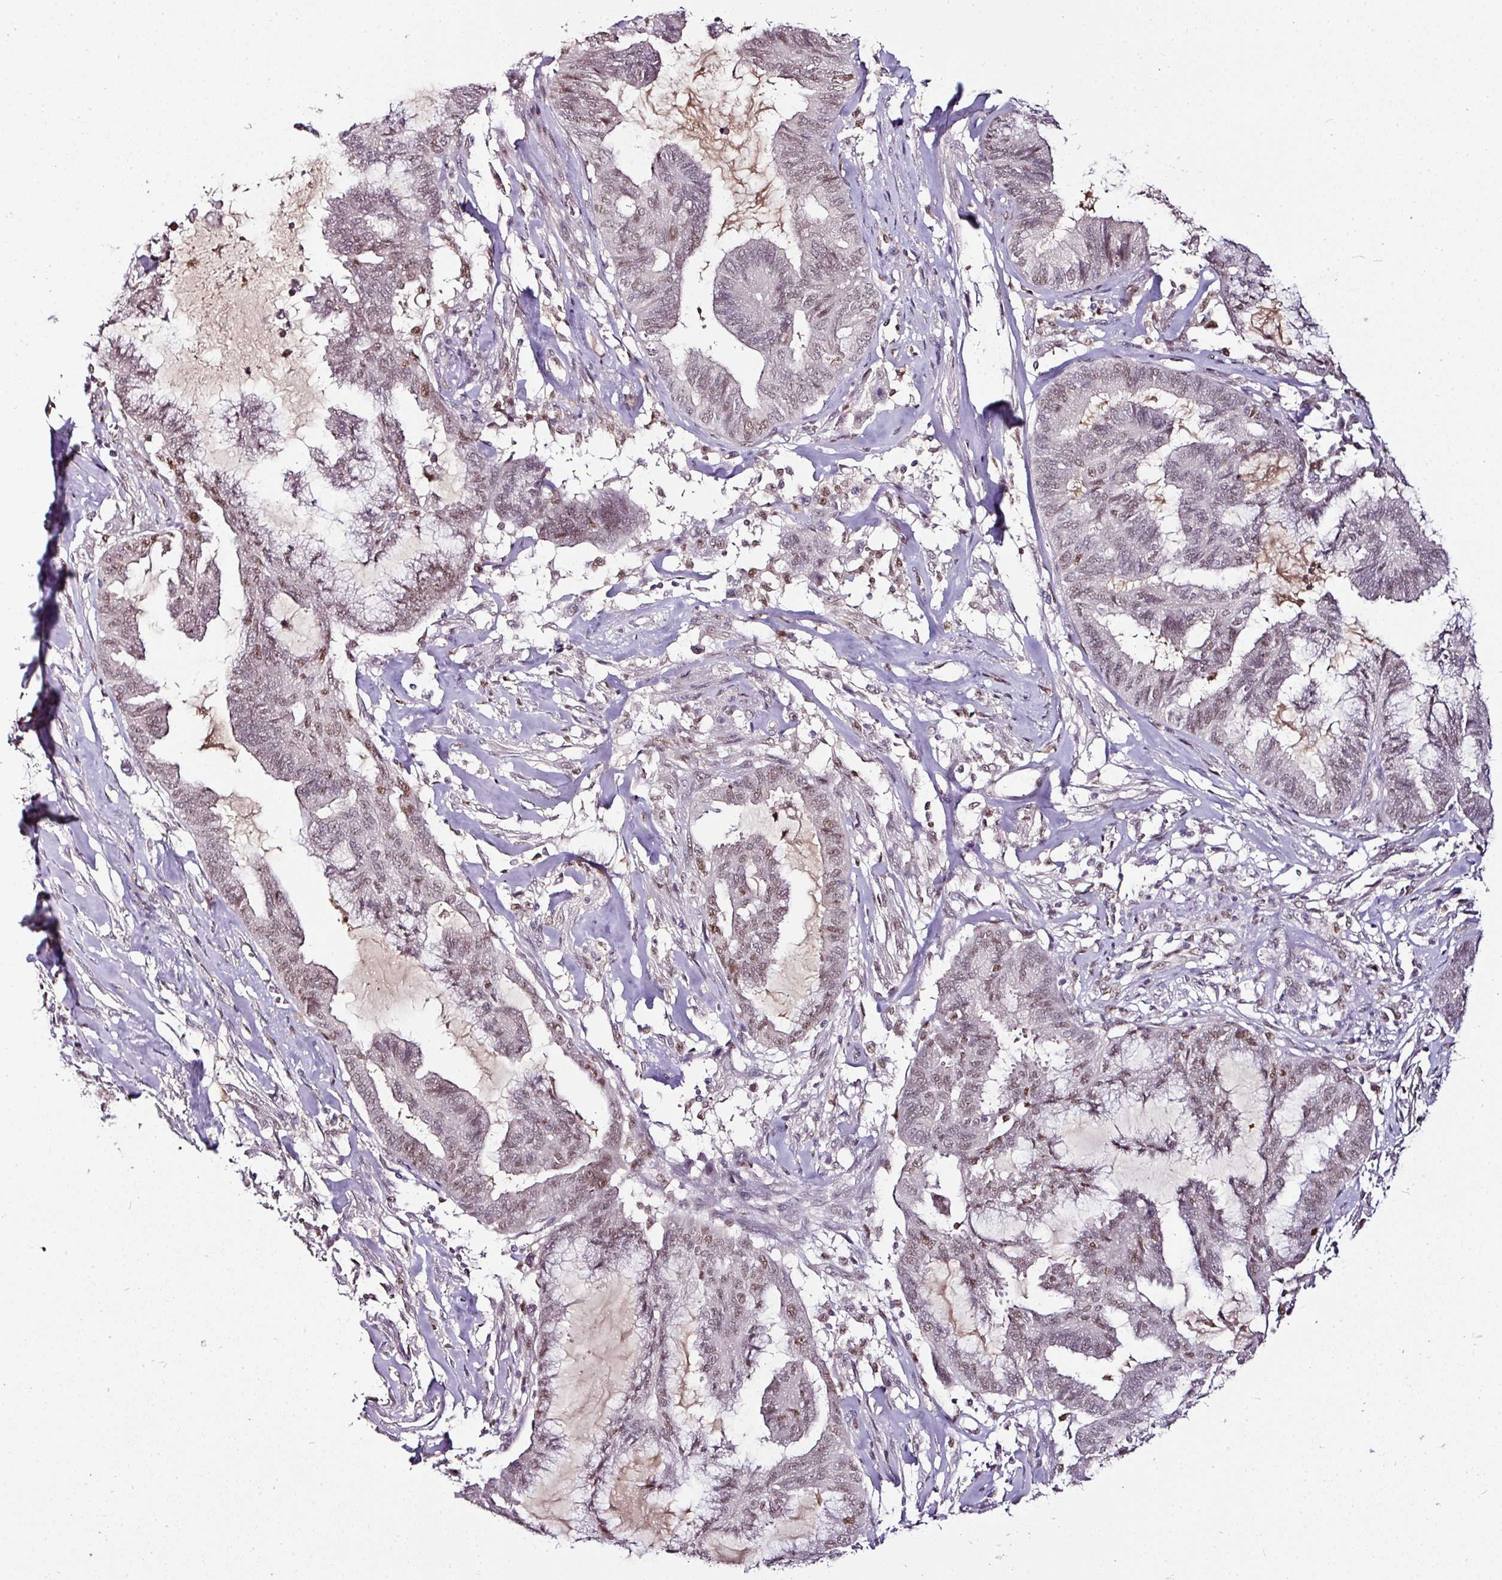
{"staining": {"intensity": "weak", "quantity": "25%-75%", "location": "nuclear"}, "tissue": "endometrial cancer", "cell_type": "Tumor cells", "image_type": "cancer", "snomed": [{"axis": "morphology", "description": "Adenocarcinoma, NOS"}, {"axis": "topography", "description": "Endometrium"}], "caption": "Immunohistochemical staining of endometrial adenocarcinoma demonstrates weak nuclear protein expression in about 25%-75% of tumor cells. Using DAB (3,3'-diaminobenzidine) (brown) and hematoxylin (blue) stains, captured at high magnification using brightfield microscopy.", "gene": "KLF16", "patient": {"sex": "female", "age": 86}}